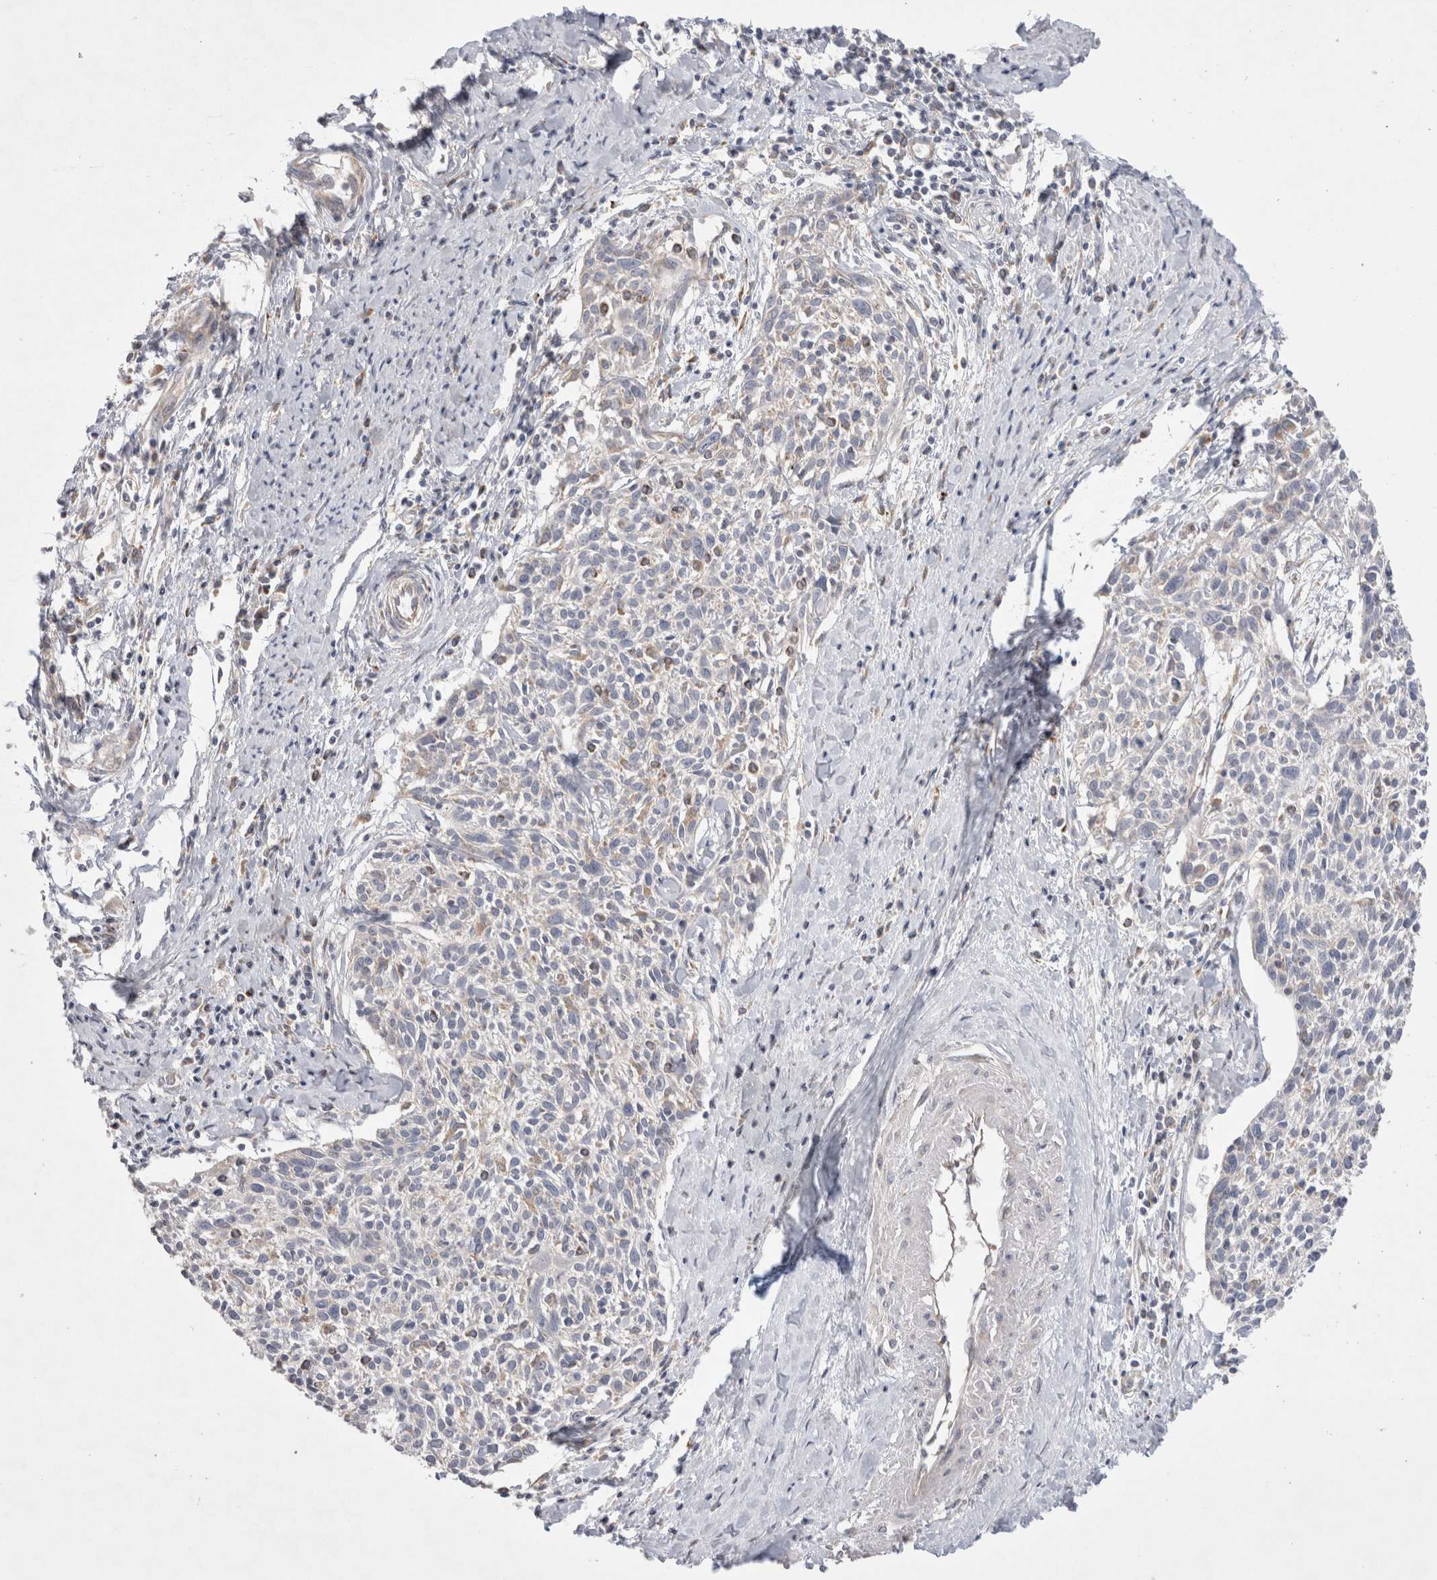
{"staining": {"intensity": "negative", "quantity": "none", "location": "none"}, "tissue": "cervical cancer", "cell_type": "Tumor cells", "image_type": "cancer", "snomed": [{"axis": "morphology", "description": "Squamous cell carcinoma, NOS"}, {"axis": "topography", "description": "Cervix"}], "caption": "An IHC photomicrograph of cervical squamous cell carcinoma is shown. There is no staining in tumor cells of cervical squamous cell carcinoma.", "gene": "TBC1D16", "patient": {"sex": "female", "age": 51}}